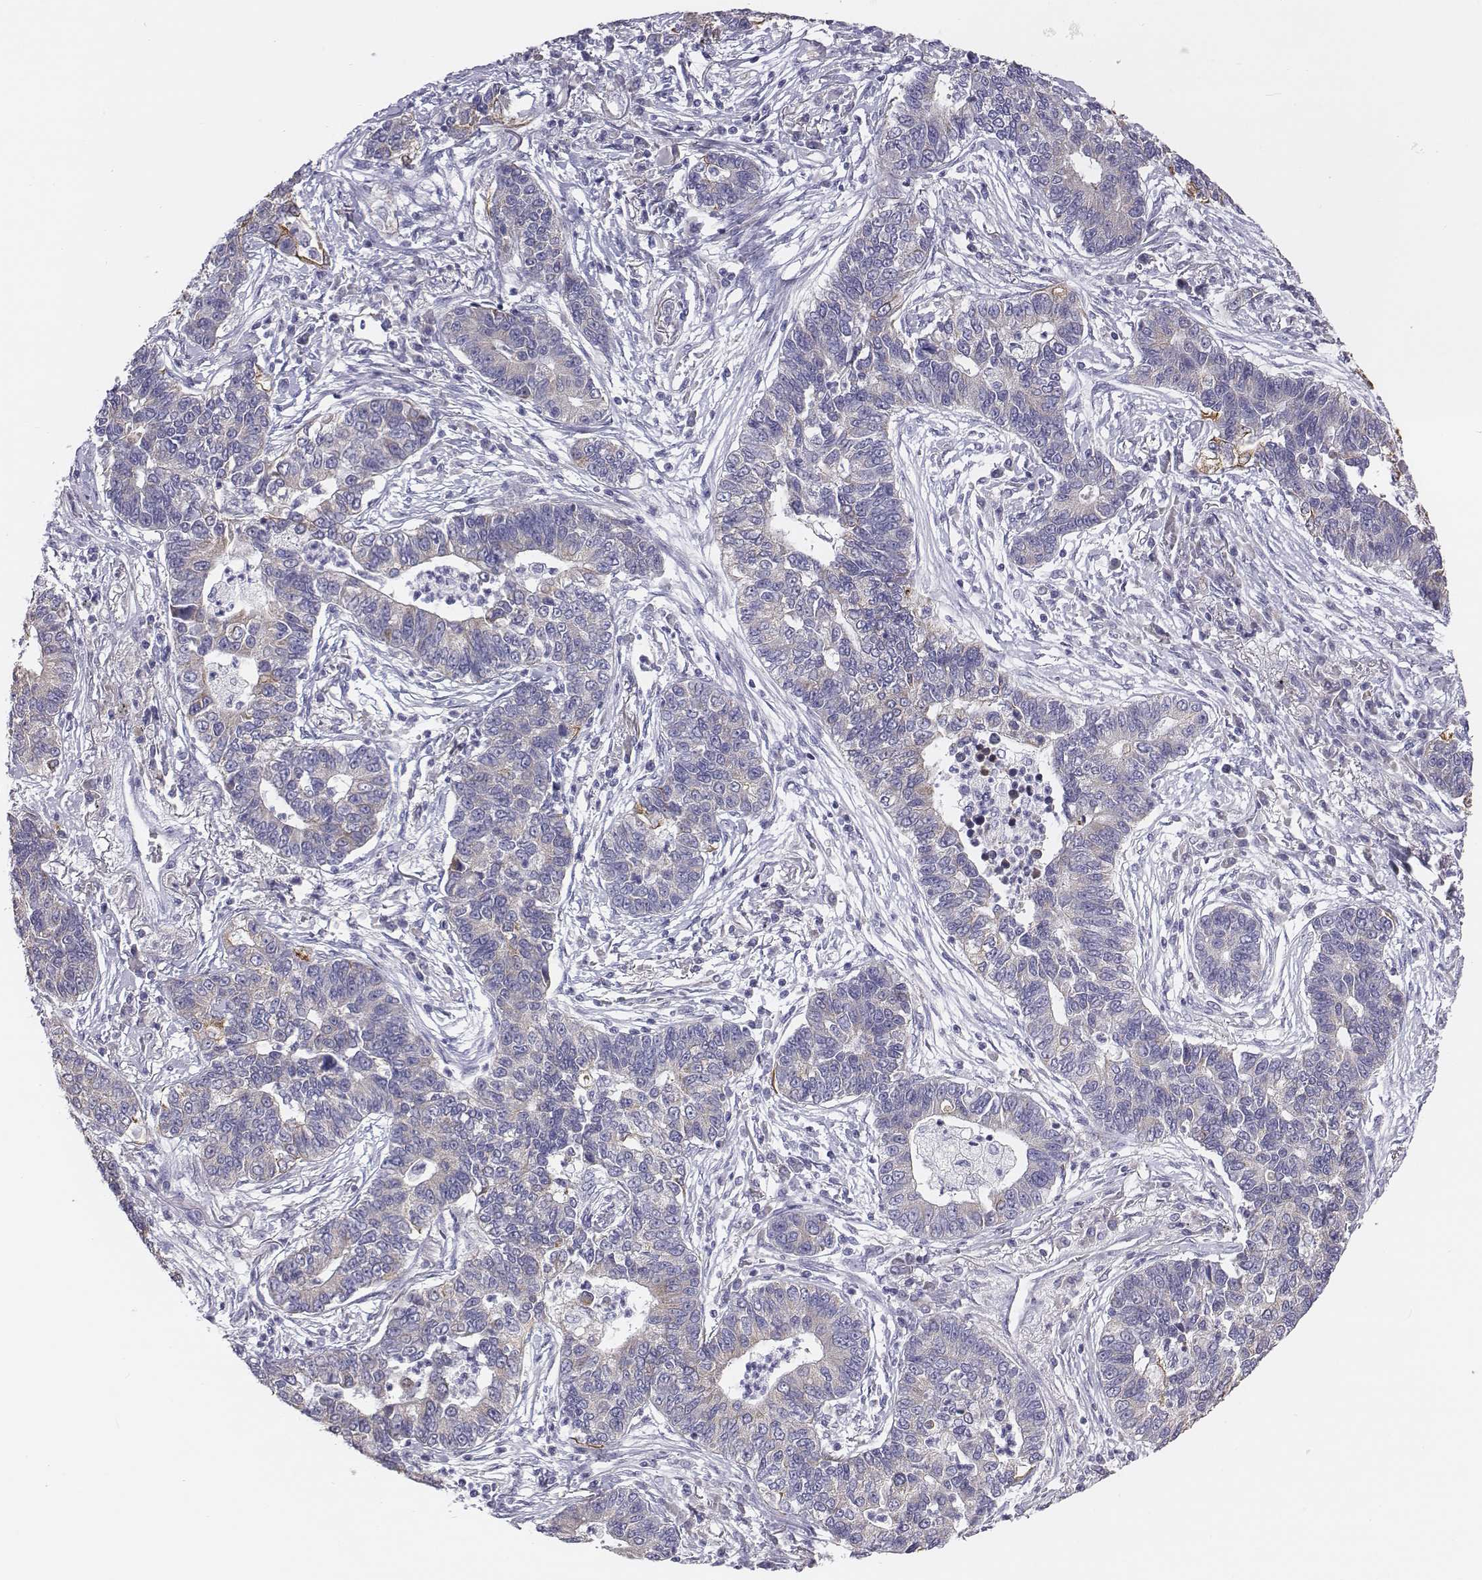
{"staining": {"intensity": "negative", "quantity": "none", "location": "none"}, "tissue": "lung cancer", "cell_type": "Tumor cells", "image_type": "cancer", "snomed": [{"axis": "morphology", "description": "Adenocarcinoma, NOS"}, {"axis": "topography", "description": "Lung"}], "caption": "IHC histopathology image of lung cancer stained for a protein (brown), which displays no expression in tumor cells. (Stains: DAB (3,3'-diaminobenzidine) immunohistochemistry with hematoxylin counter stain, Microscopy: brightfield microscopy at high magnification).", "gene": "CHST14", "patient": {"sex": "female", "age": 57}}